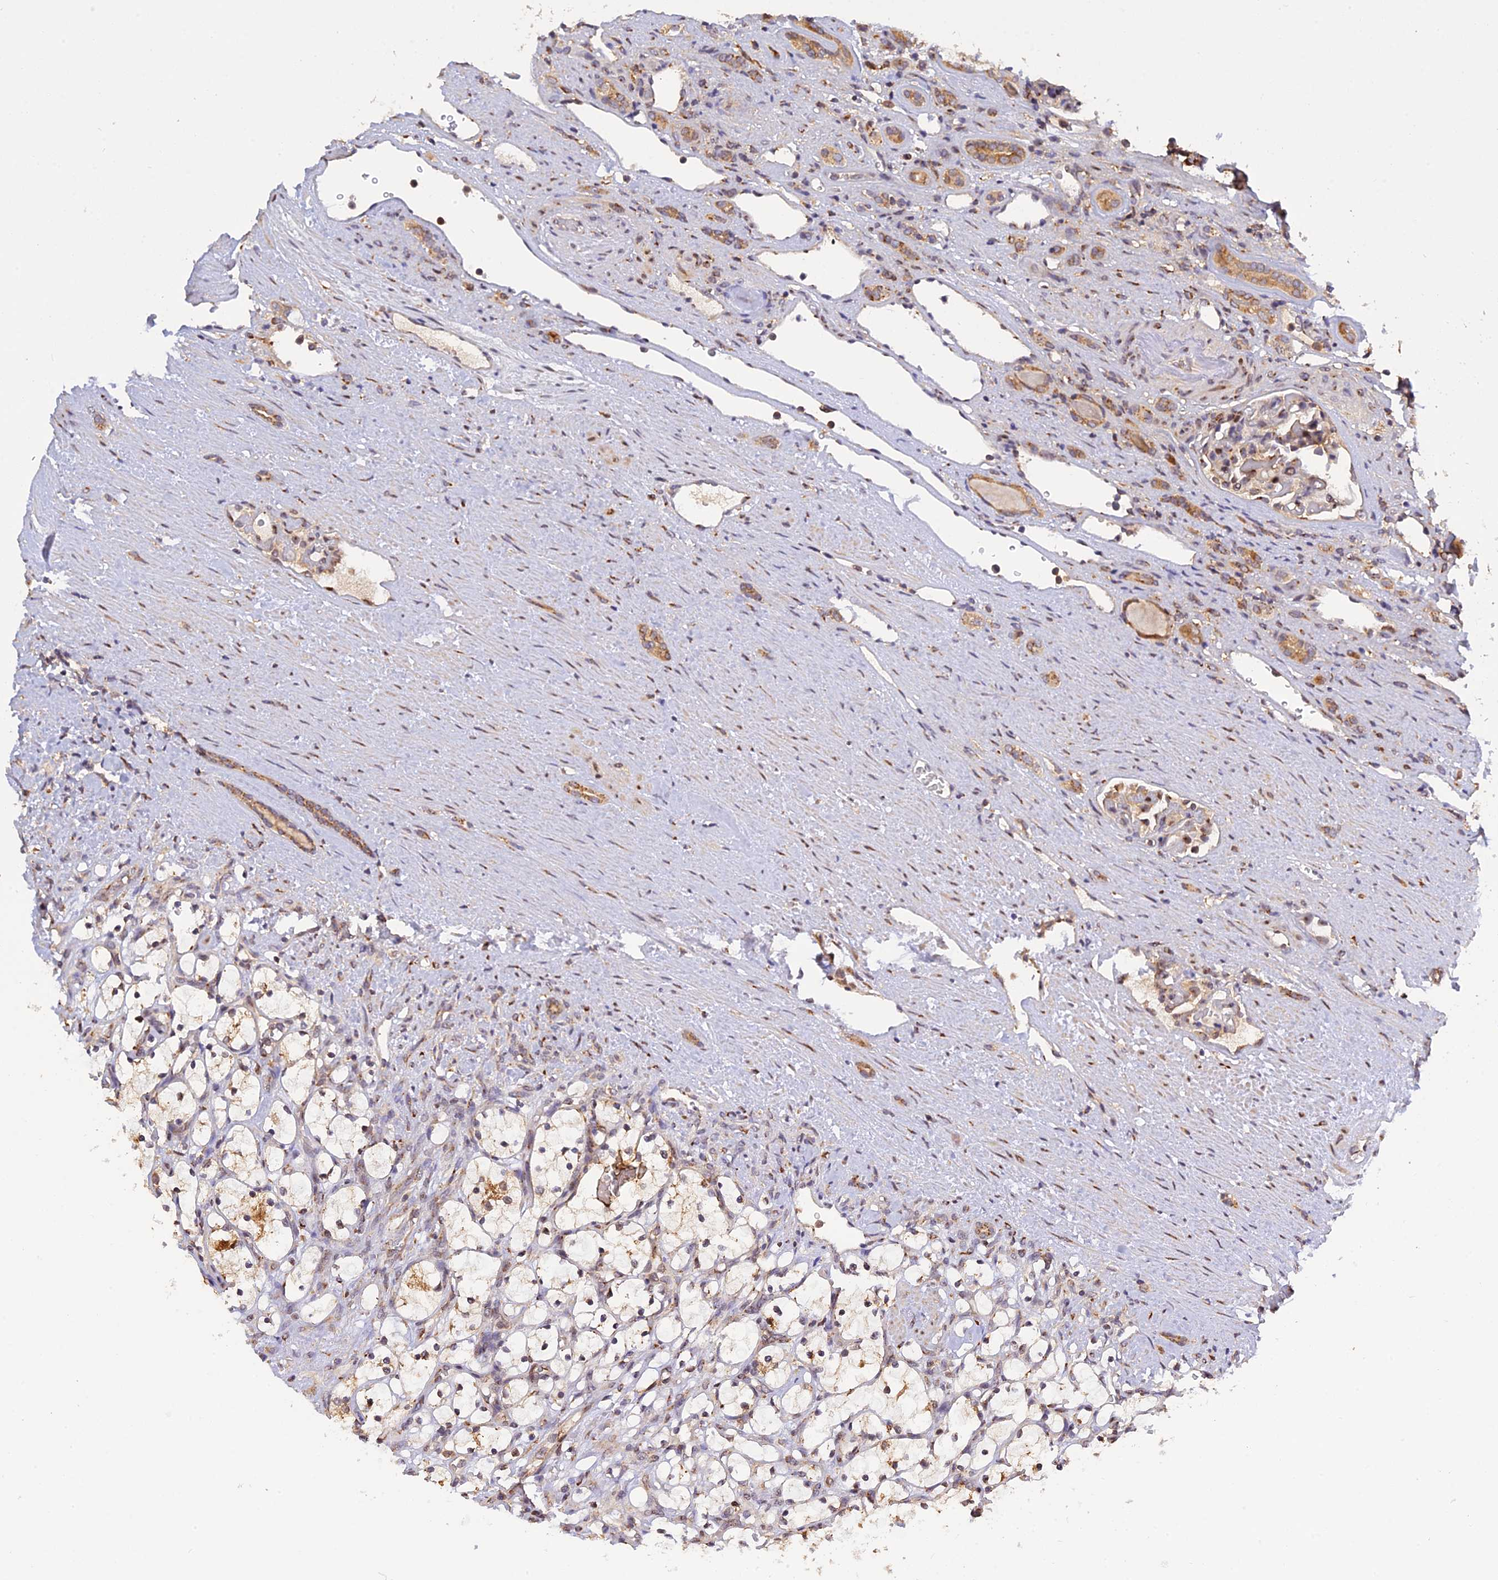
{"staining": {"intensity": "weak", "quantity": "25%-75%", "location": "cytoplasmic/membranous"}, "tissue": "renal cancer", "cell_type": "Tumor cells", "image_type": "cancer", "snomed": [{"axis": "morphology", "description": "Adenocarcinoma, NOS"}, {"axis": "topography", "description": "Kidney"}], "caption": "High-magnification brightfield microscopy of adenocarcinoma (renal) stained with DAB (brown) and counterstained with hematoxylin (blue). tumor cells exhibit weak cytoplasmic/membranous expression is seen in about25%-75% of cells.", "gene": "SNX17", "patient": {"sex": "female", "age": 69}}